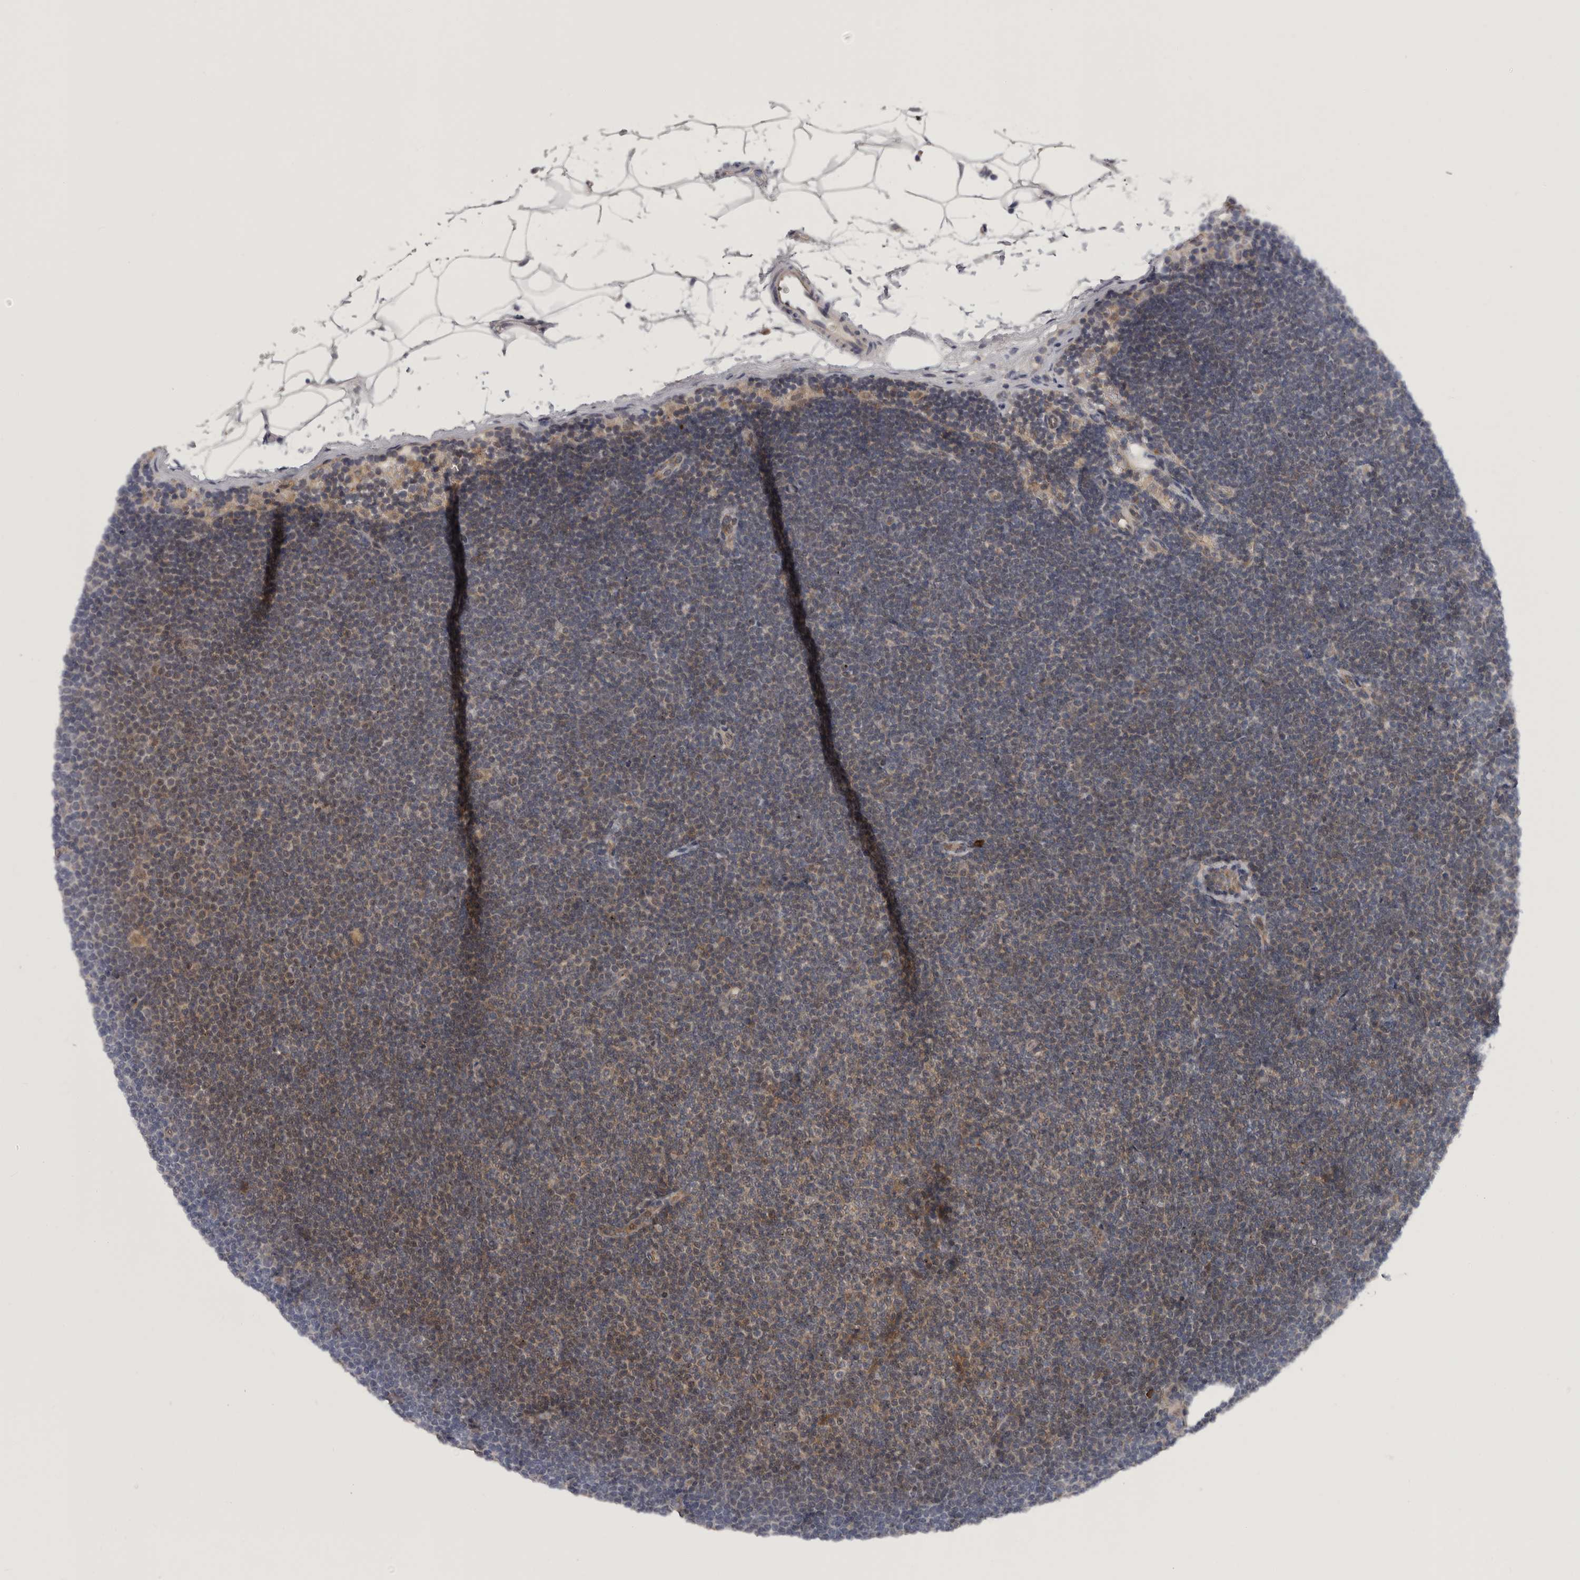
{"staining": {"intensity": "weak", "quantity": "25%-75%", "location": "cytoplasmic/membranous,nuclear"}, "tissue": "lymphoma", "cell_type": "Tumor cells", "image_type": "cancer", "snomed": [{"axis": "morphology", "description": "Malignant lymphoma, non-Hodgkin's type, Low grade"}, {"axis": "topography", "description": "Lymph node"}], "caption": "A histopathology image of malignant lymphoma, non-Hodgkin's type (low-grade) stained for a protein shows weak cytoplasmic/membranous and nuclear brown staining in tumor cells.", "gene": "MED8", "patient": {"sex": "female", "age": 53}}